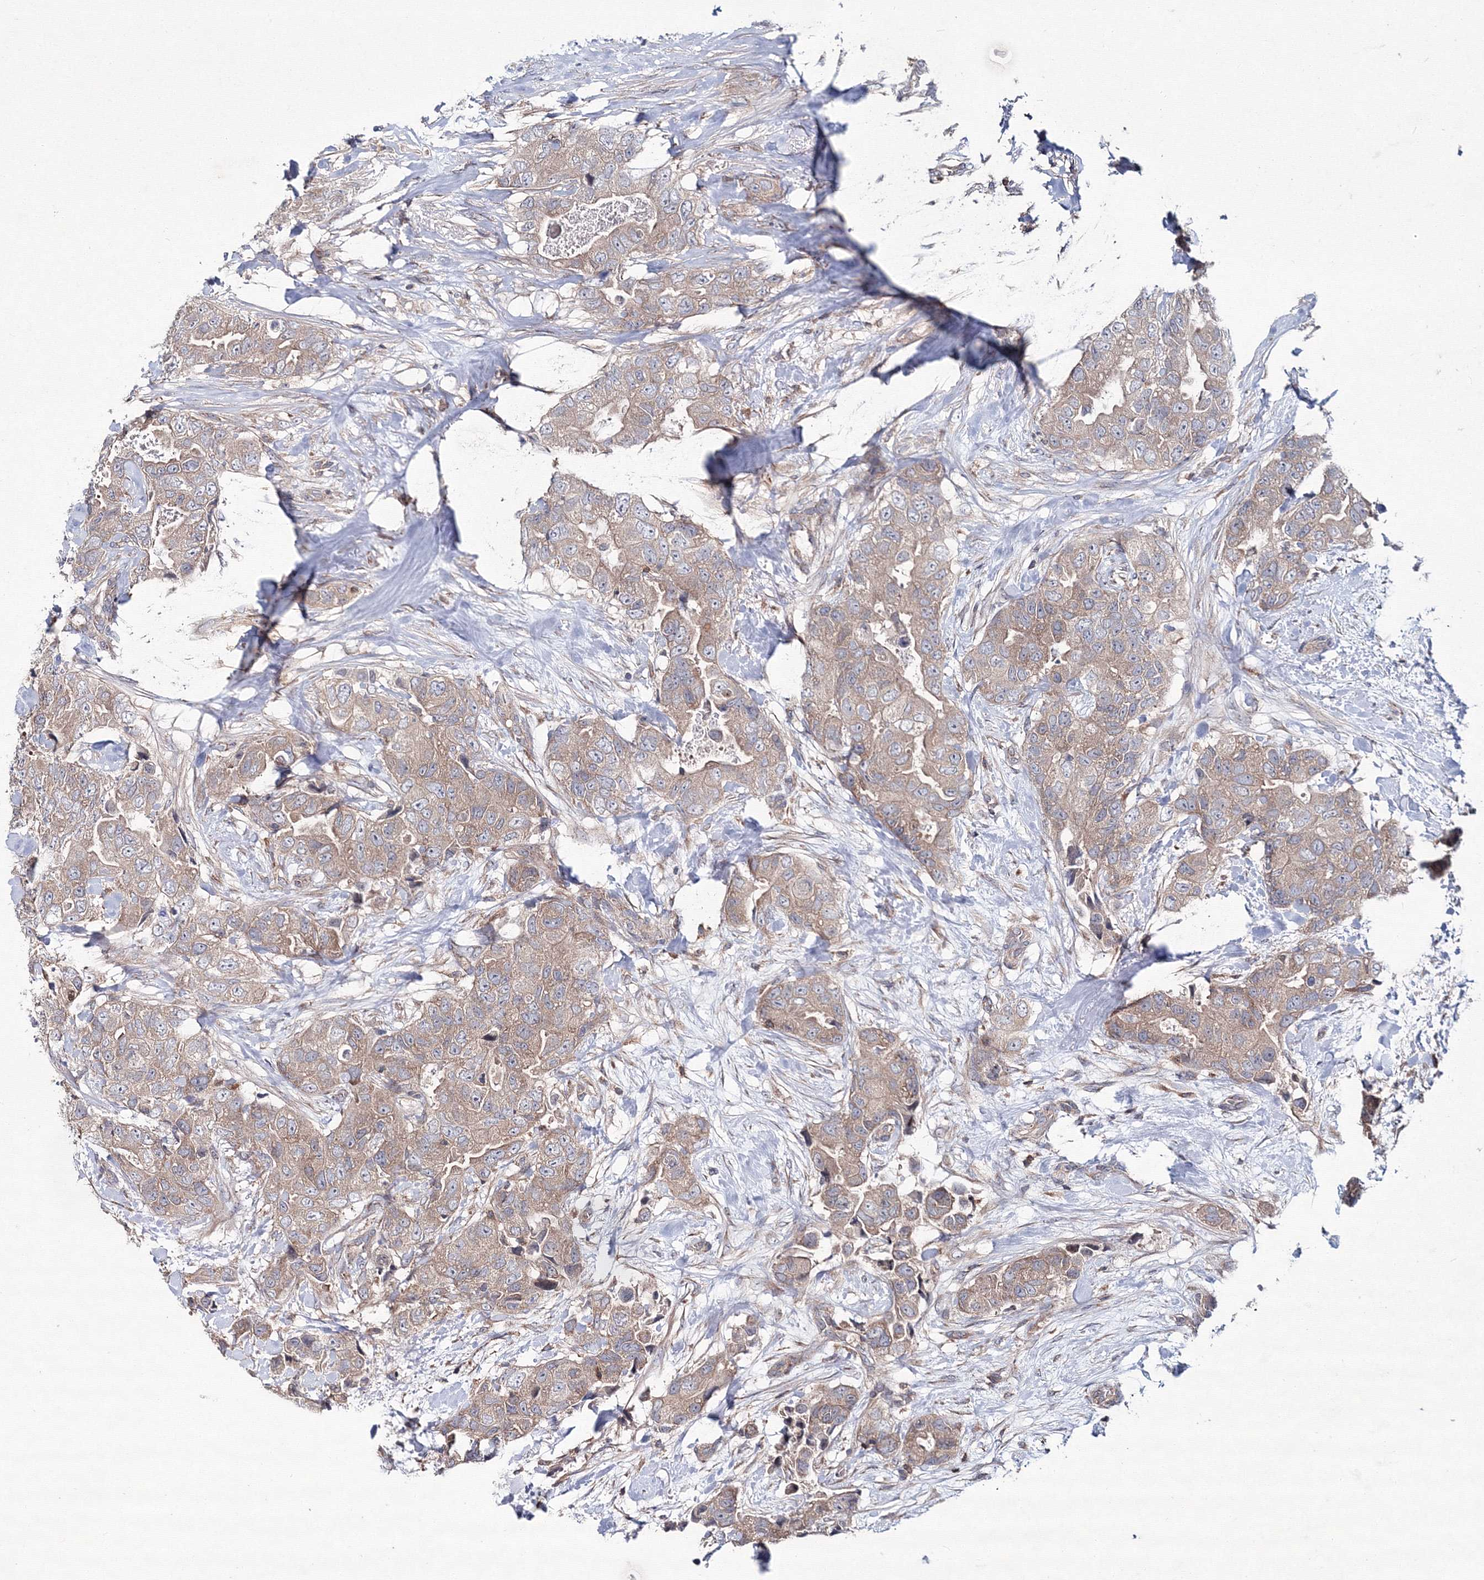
{"staining": {"intensity": "weak", "quantity": ">75%", "location": "cytoplasmic/membranous"}, "tissue": "breast cancer", "cell_type": "Tumor cells", "image_type": "cancer", "snomed": [{"axis": "morphology", "description": "Duct carcinoma"}, {"axis": "topography", "description": "Breast"}], "caption": "This is a photomicrograph of IHC staining of breast infiltrating ductal carcinoma, which shows weak expression in the cytoplasmic/membranous of tumor cells.", "gene": "MKRN2", "patient": {"sex": "female", "age": 62}}